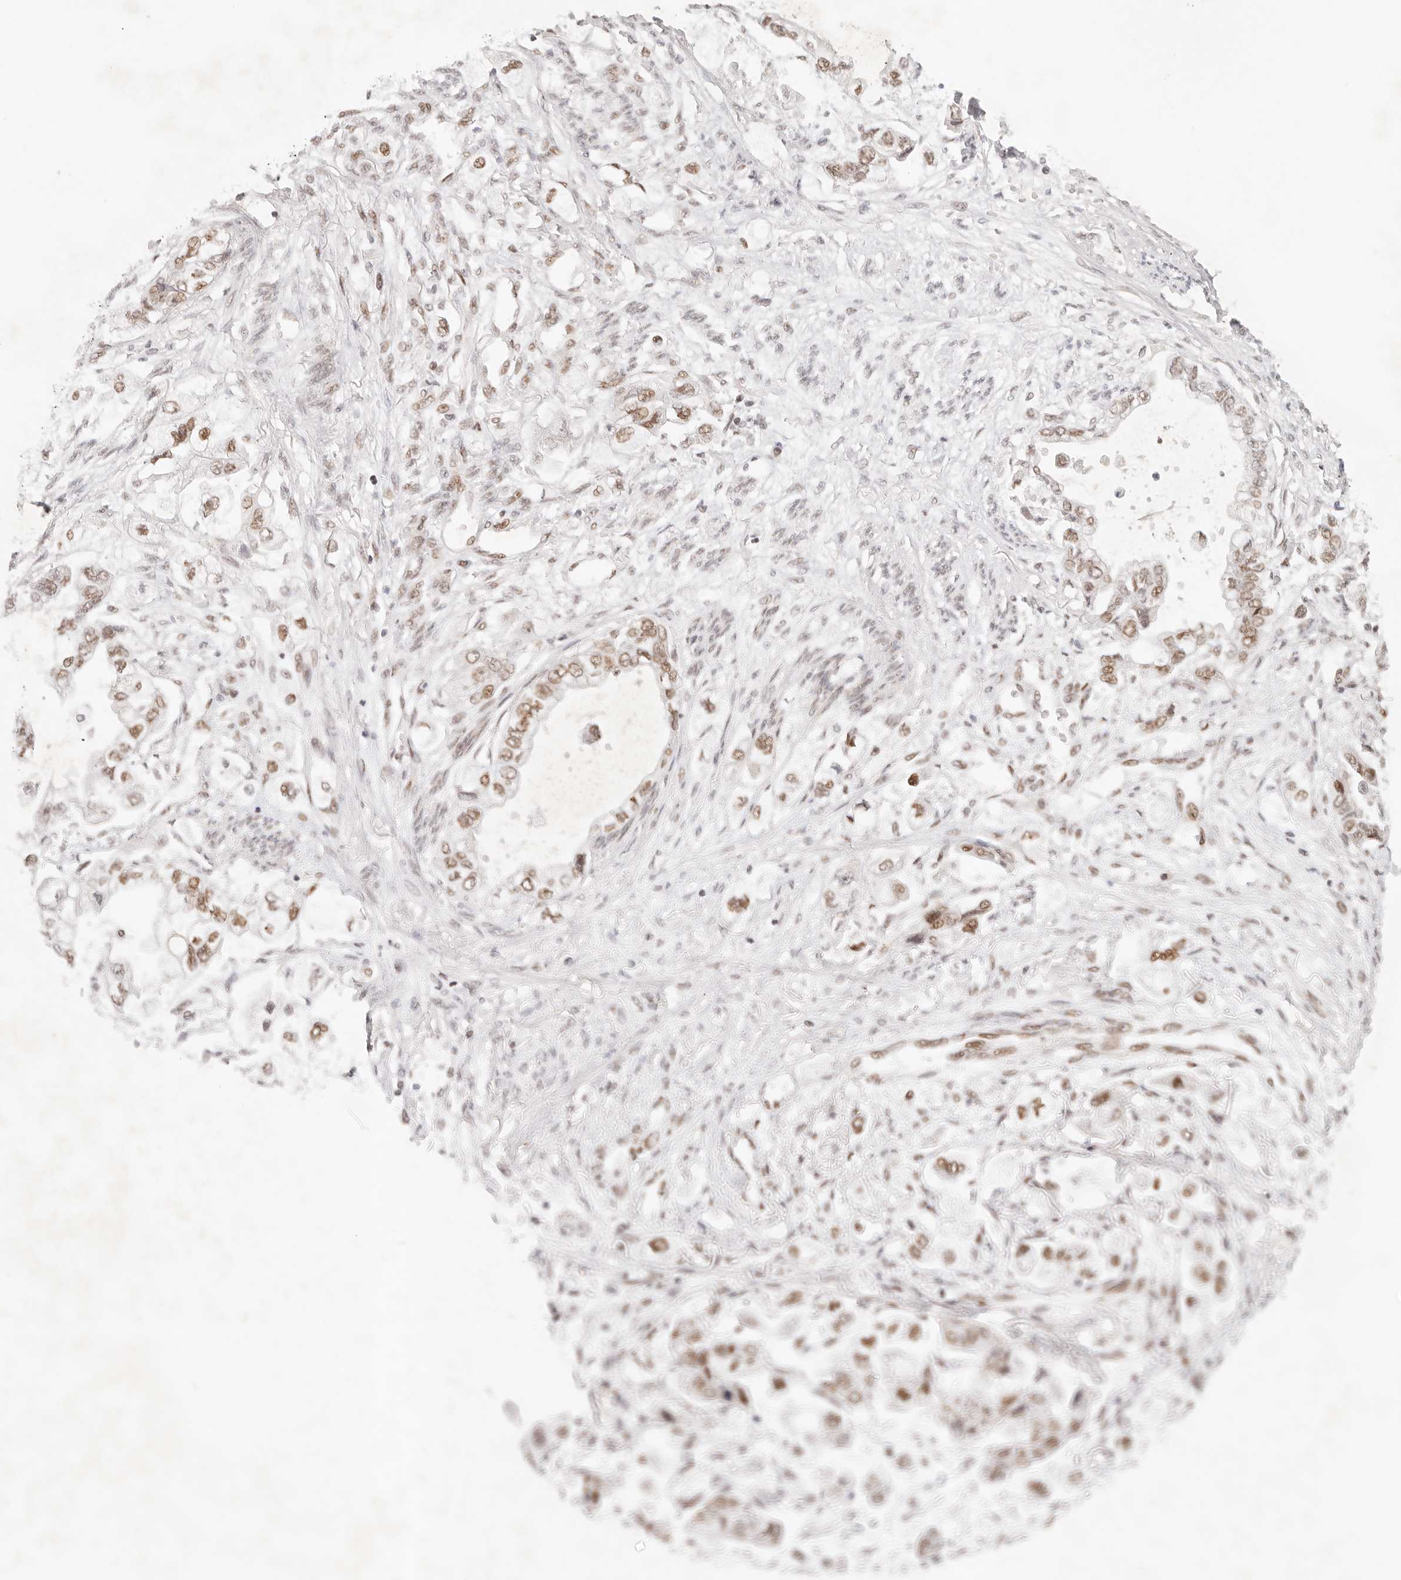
{"staining": {"intensity": "moderate", "quantity": ">75%", "location": "nuclear"}, "tissue": "stomach cancer", "cell_type": "Tumor cells", "image_type": "cancer", "snomed": [{"axis": "morphology", "description": "Adenocarcinoma, NOS"}, {"axis": "topography", "description": "Stomach"}], "caption": "A micrograph of human stomach adenocarcinoma stained for a protein demonstrates moderate nuclear brown staining in tumor cells.", "gene": "HOXC5", "patient": {"sex": "male", "age": 62}}